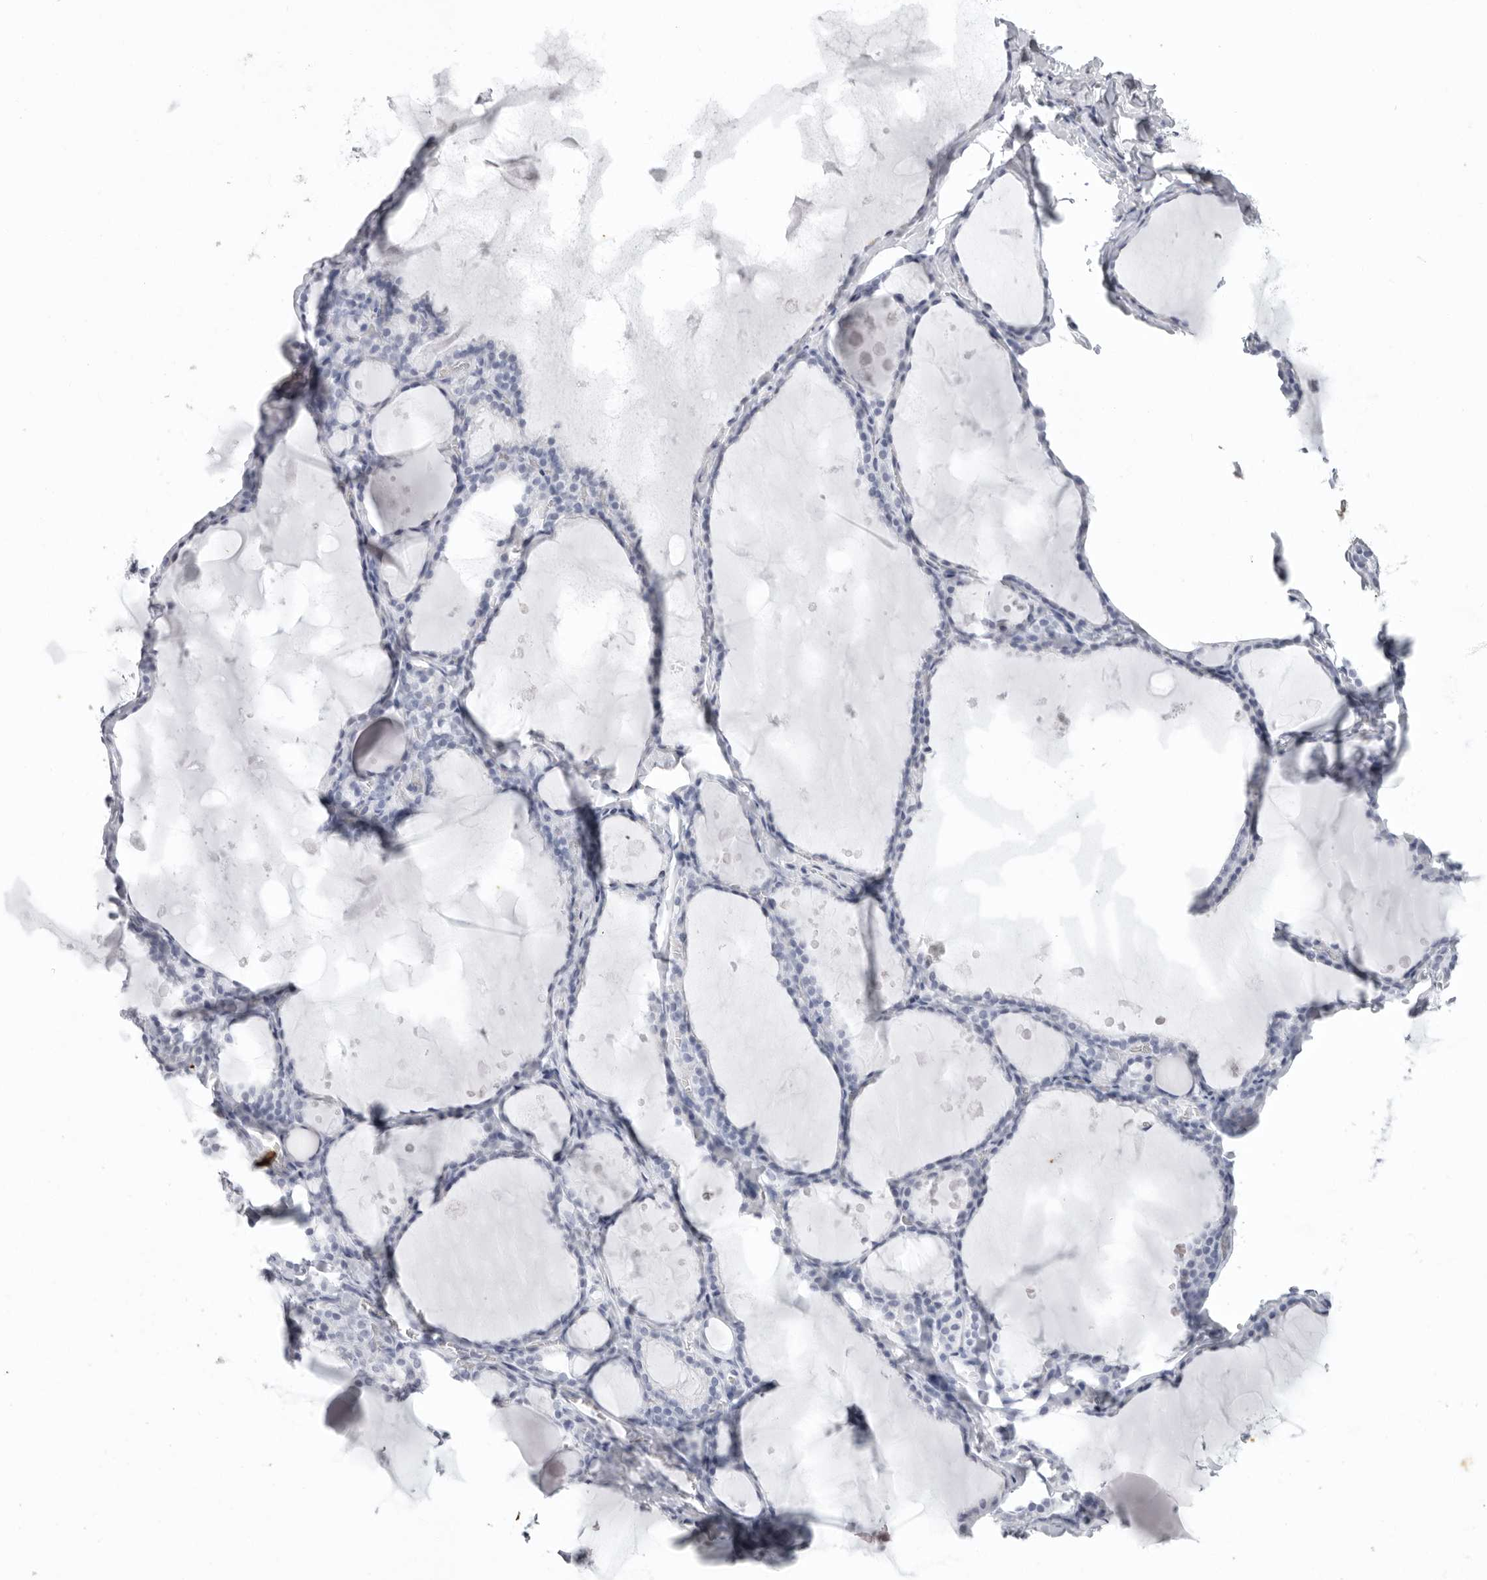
{"staining": {"intensity": "negative", "quantity": "none", "location": "none"}, "tissue": "thyroid gland", "cell_type": "Glandular cells", "image_type": "normal", "snomed": [{"axis": "morphology", "description": "Normal tissue, NOS"}, {"axis": "topography", "description": "Thyroid gland"}], "caption": "The micrograph demonstrates no staining of glandular cells in benign thyroid gland.", "gene": "KLK9", "patient": {"sex": "male", "age": 56}}